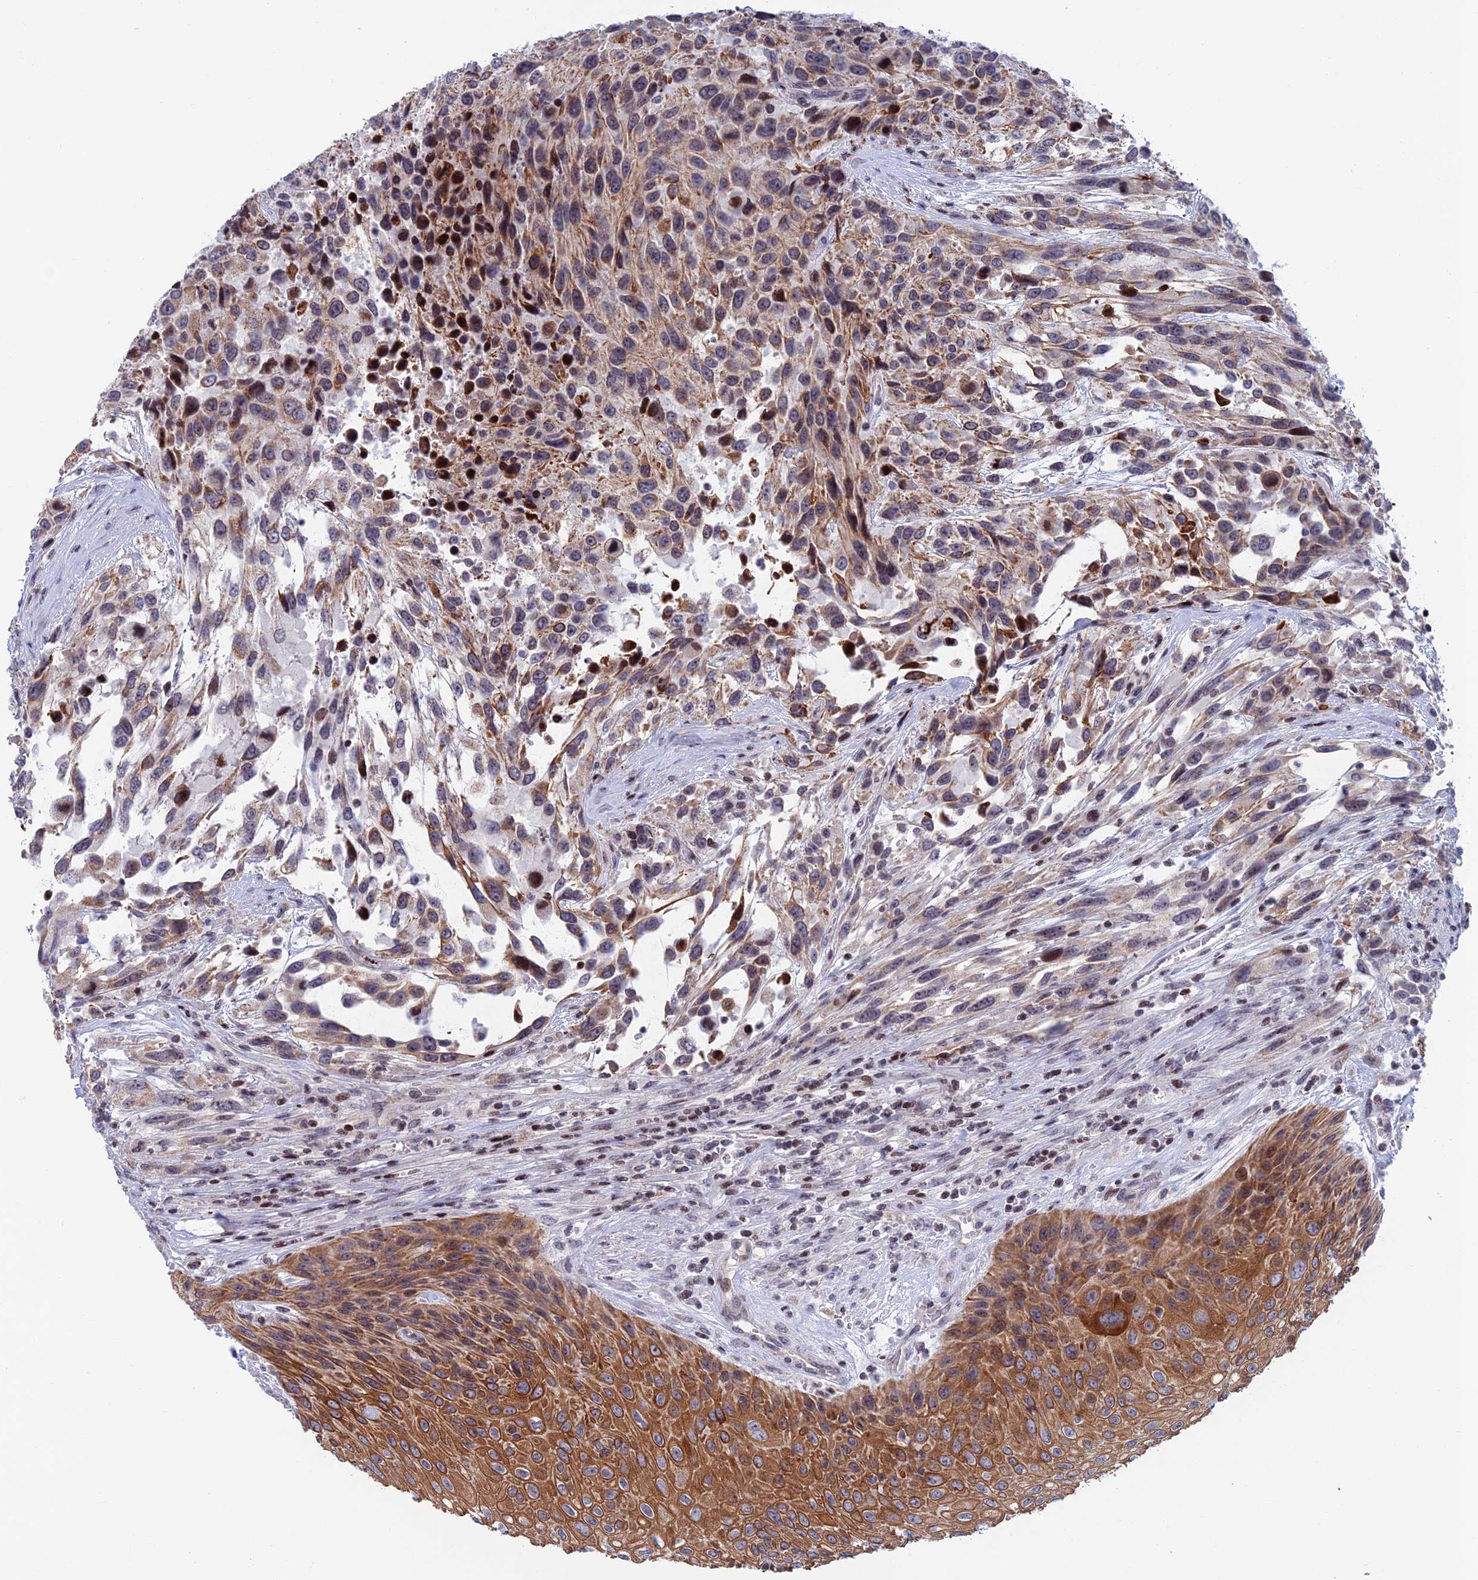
{"staining": {"intensity": "moderate", "quantity": "25%-75%", "location": "cytoplasmic/membranous,nuclear"}, "tissue": "urothelial cancer", "cell_type": "Tumor cells", "image_type": "cancer", "snomed": [{"axis": "morphology", "description": "Urothelial carcinoma, High grade"}, {"axis": "topography", "description": "Urinary bladder"}], "caption": "A histopathology image of urothelial carcinoma (high-grade) stained for a protein exhibits moderate cytoplasmic/membranous and nuclear brown staining in tumor cells. The protein of interest is shown in brown color, while the nuclei are stained blue.", "gene": "AFF3", "patient": {"sex": "female", "age": 70}}